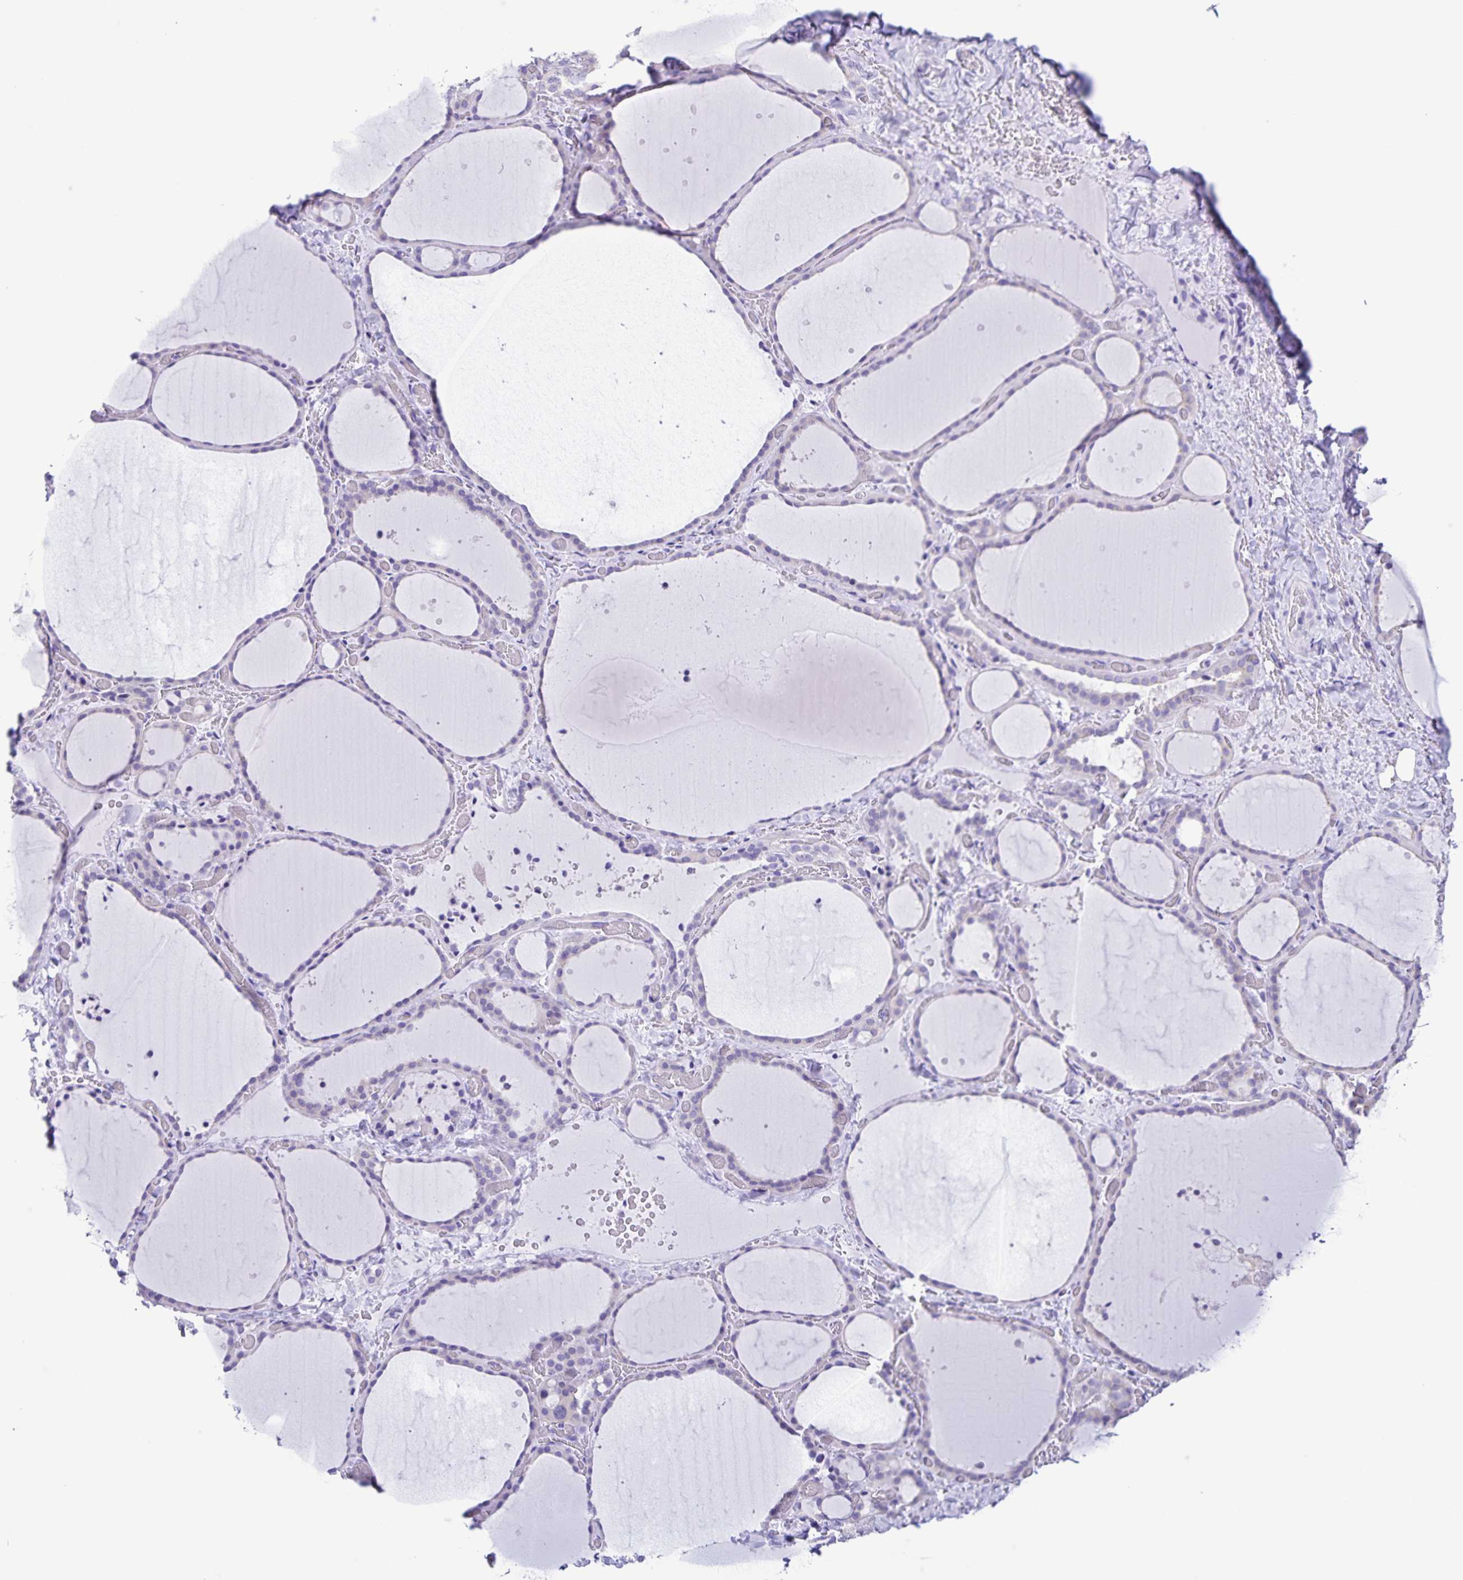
{"staining": {"intensity": "negative", "quantity": "none", "location": "none"}, "tissue": "thyroid gland", "cell_type": "Glandular cells", "image_type": "normal", "snomed": [{"axis": "morphology", "description": "Normal tissue, NOS"}, {"axis": "topography", "description": "Thyroid gland"}], "caption": "This is a micrograph of IHC staining of unremarkable thyroid gland, which shows no expression in glandular cells. (DAB immunohistochemistry visualized using brightfield microscopy, high magnification).", "gene": "CAPSL", "patient": {"sex": "female", "age": 36}}